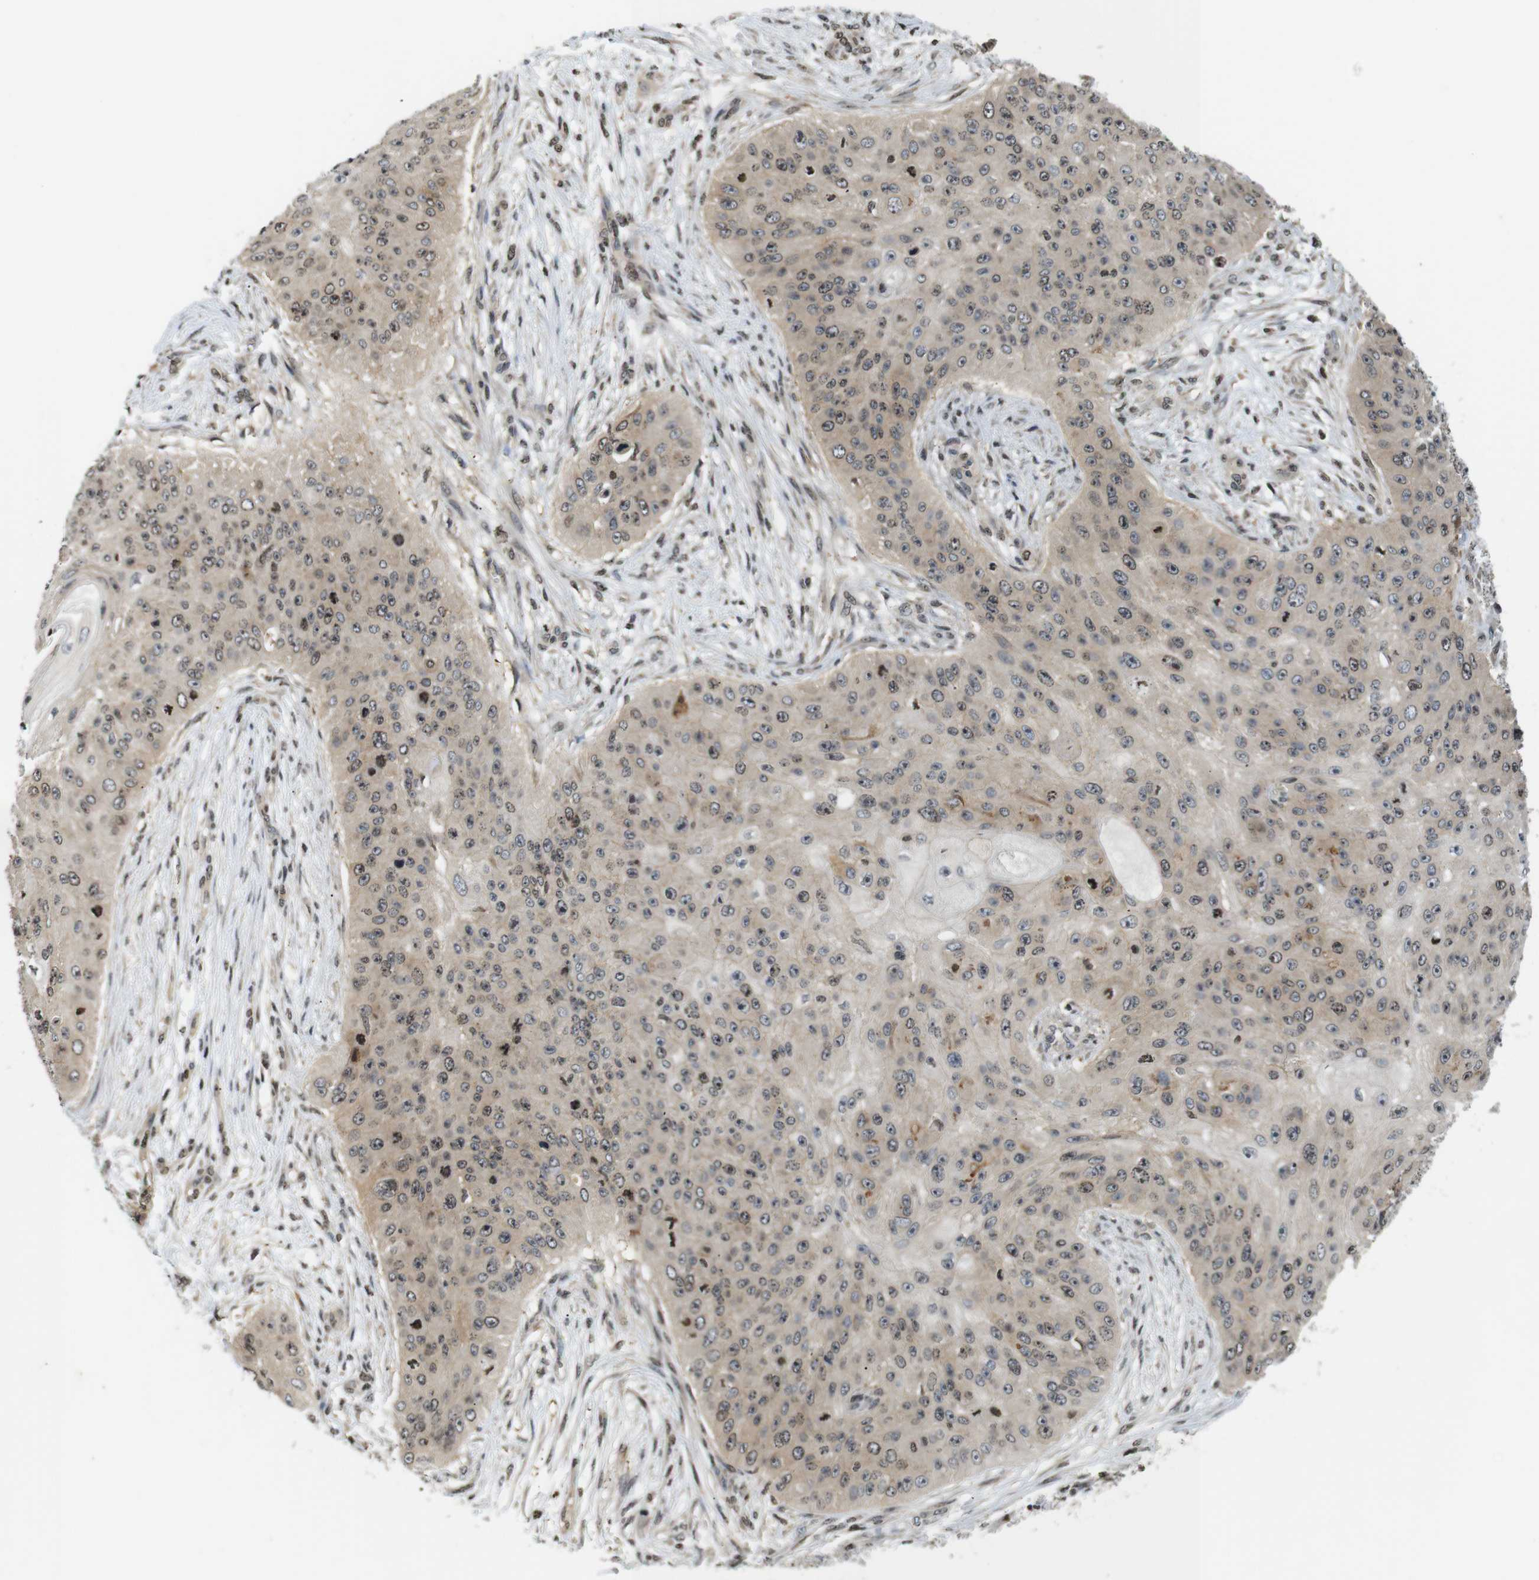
{"staining": {"intensity": "weak", "quantity": ">75%", "location": "cytoplasmic/membranous"}, "tissue": "skin cancer", "cell_type": "Tumor cells", "image_type": "cancer", "snomed": [{"axis": "morphology", "description": "Squamous cell carcinoma, NOS"}, {"axis": "topography", "description": "Skin"}], "caption": "The immunohistochemical stain shows weak cytoplasmic/membranous staining in tumor cells of skin cancer (squamous cell carcinoma) tissue.", "gene": "MBD1", "patient": {"sex": "female", "age": 80}}